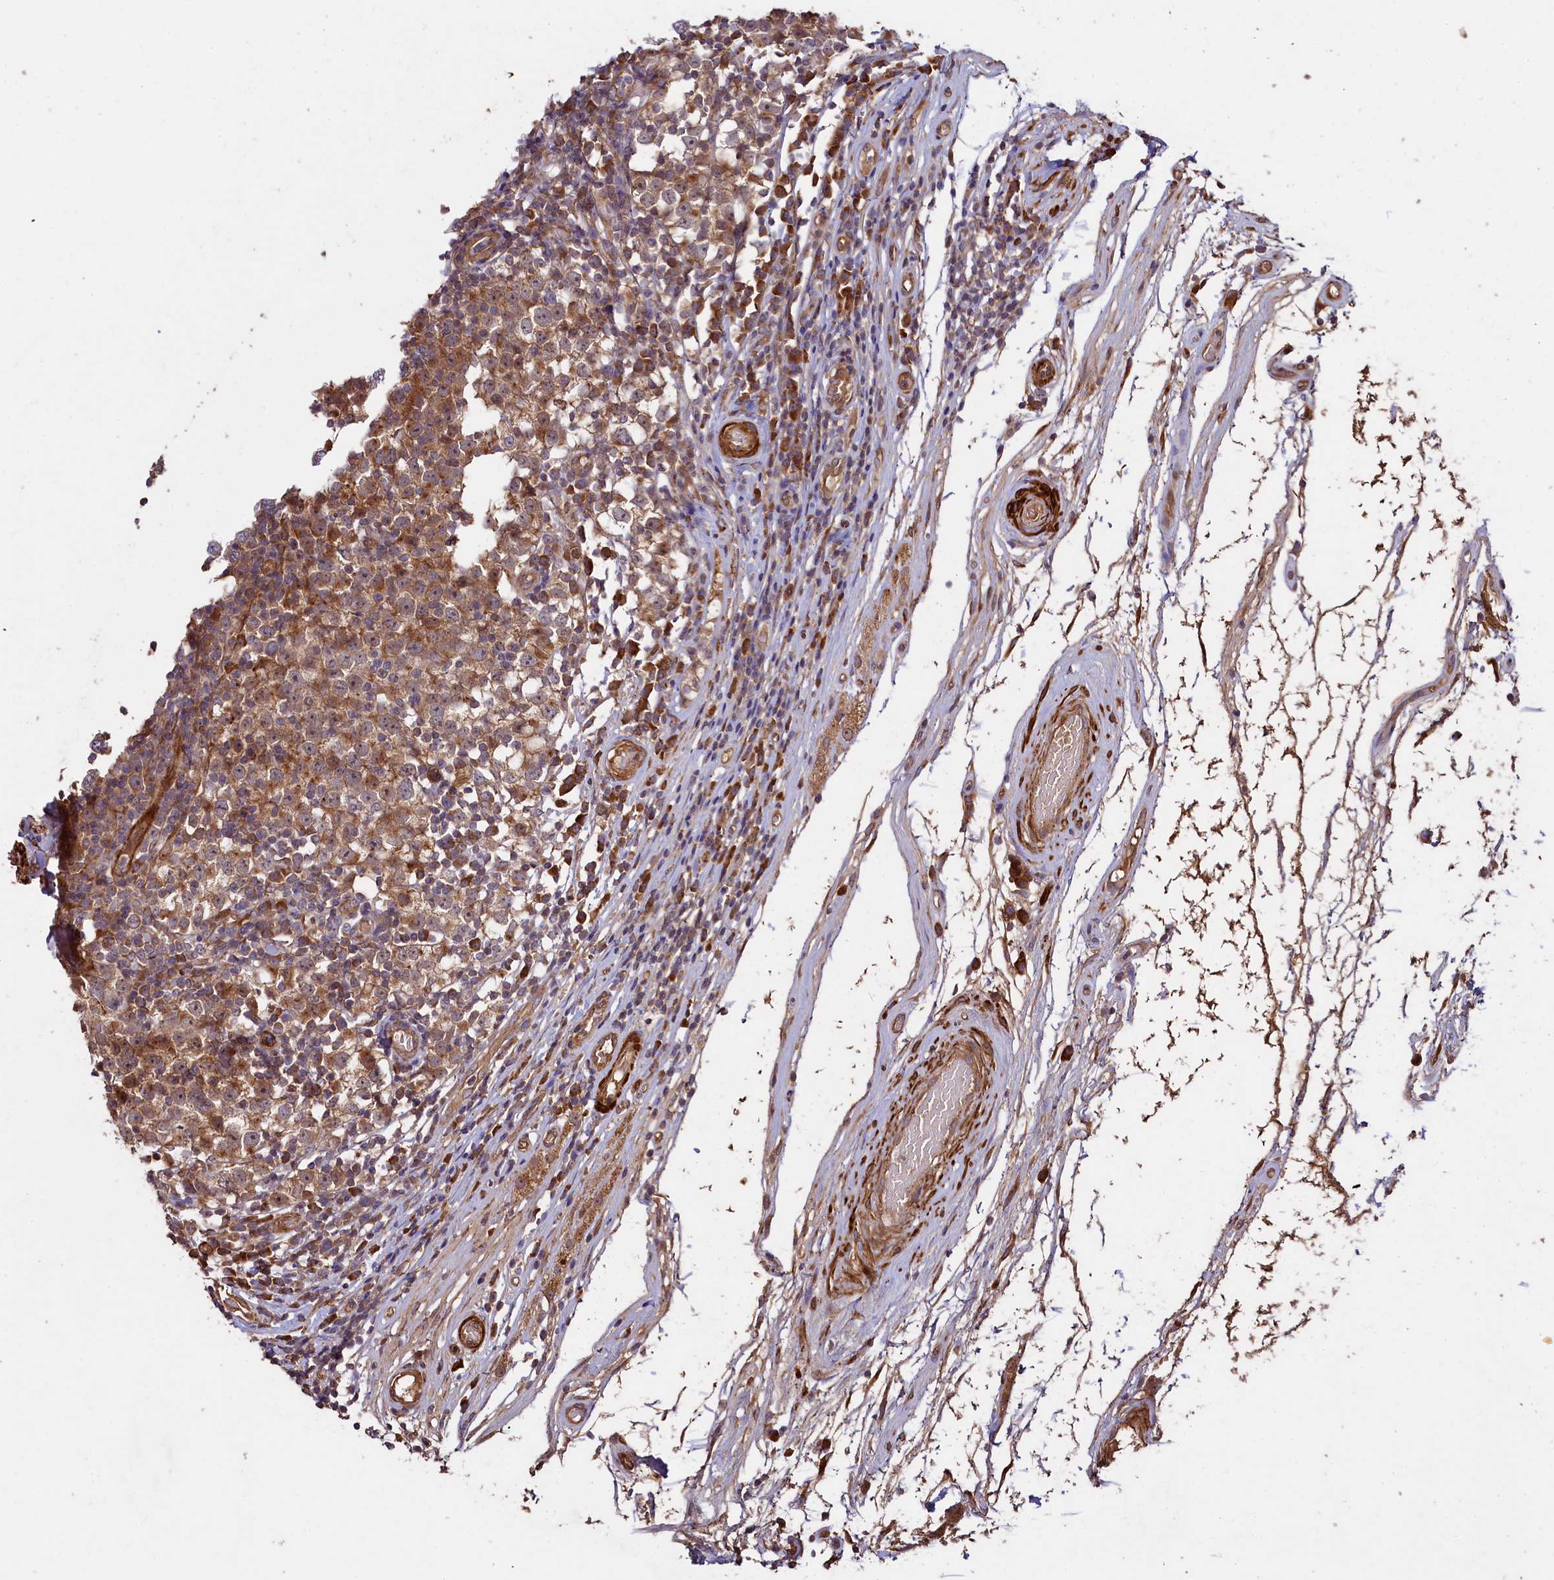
{"staining": {"intensity": "moderate", "quantity": "<25%", "location": "cytoplasmic/membranous"}, "tissue": "testis cancer", "cell_type": "Tumor cells", "image_type": "cancer", "snomed": [{"axis": "morphology", "description": "Seminoma, NOS"}, {"axis": "topography", "description": "Testis"}], "caption": "Human testis cancer (seminoma) stained with a protein marker shows moderate staining in tumor cells.", "gene": "CCDC102A", "patient": {"sex": "male", "age": 65}}